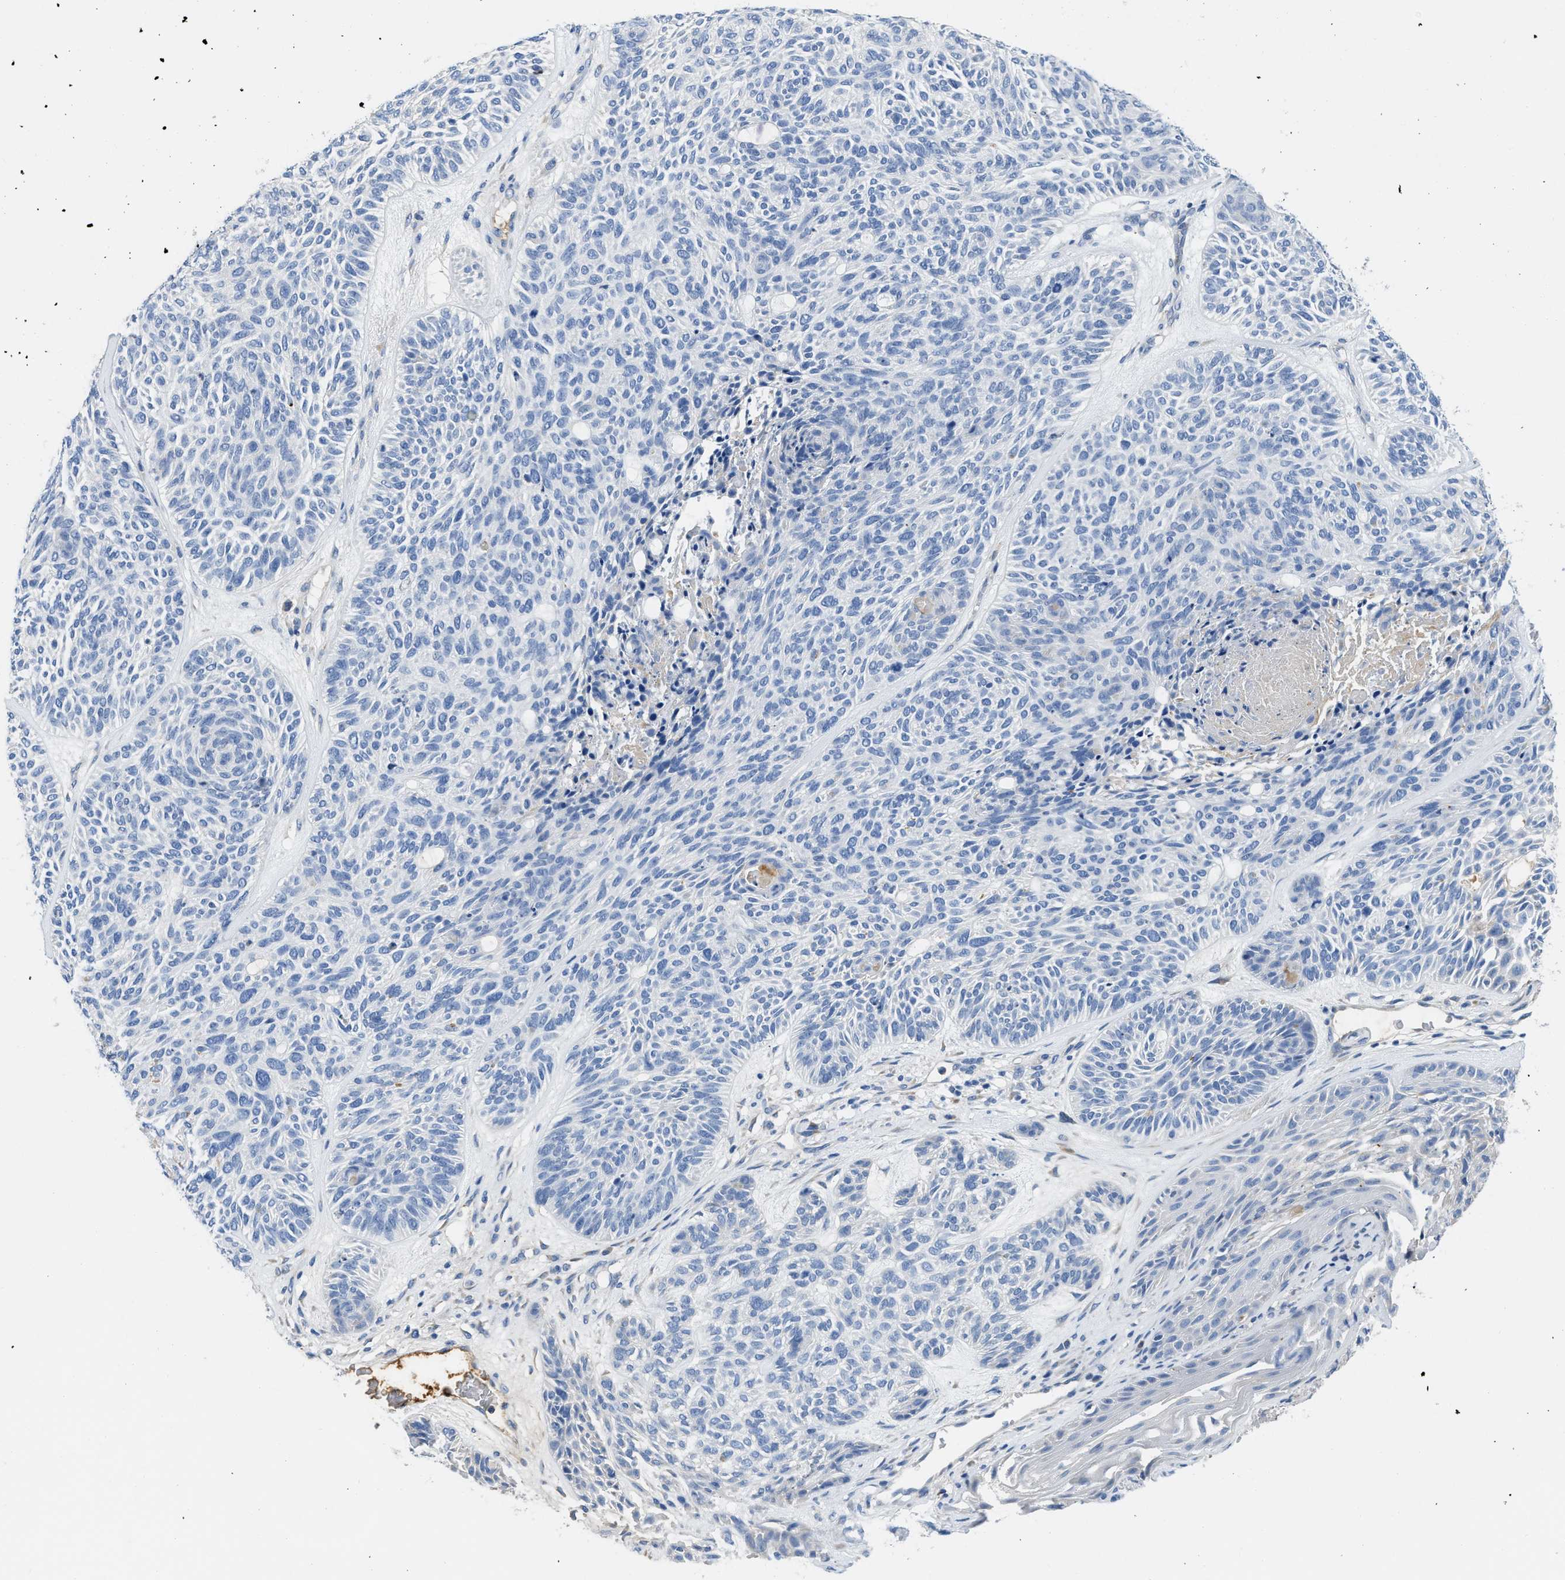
{"staining": {"intensity": "negative", "quantity": "none", "location": "none"}, "tissue": "skin cancer", "cell_type": "Tumor cells", "image_type": "cancer", "snomed": [{"axis": "morphology", "description": "Basal cell carcinoma"}, {"axis": "topography", "description": "Skin"}], "caption": "High magnification brightfield microscopy of skin cancer stained with DAB (brown) and counterstained with hematoxylin (blue): tumor cells show no significant staining.", "gene": "C1S", "patient": {"sex": "male", "age": 55}}